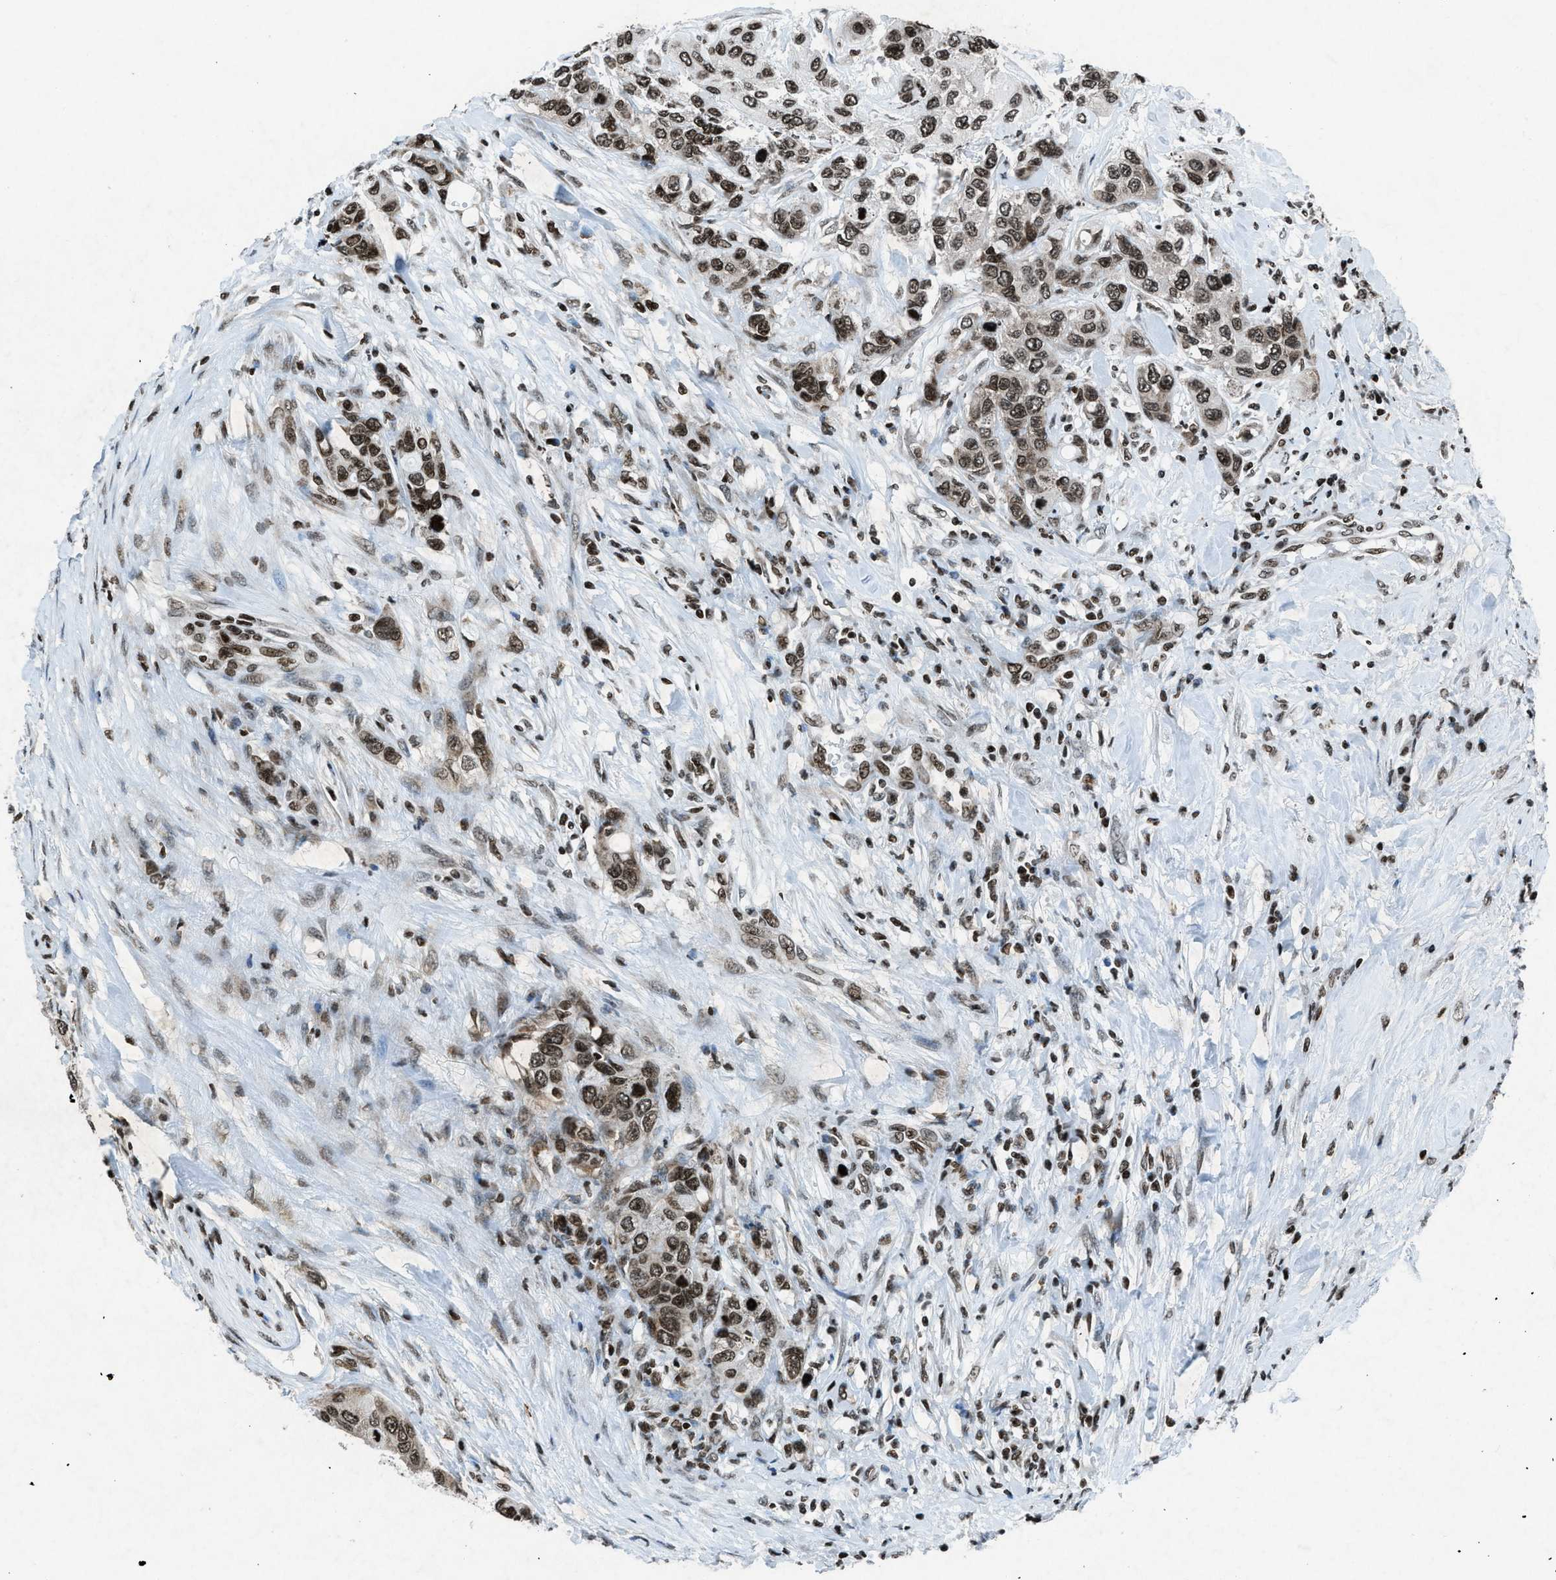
{"staining": {"intensity": "moderate", "quantity": ">75%", "location": "nuclear"}, "tissue": "urothelial cancer", "cell_type": "Tumor cells", "image_type": "cancer", "snomed": [{"axis": "morphology", "description": "Urothelial carcinoma, High grade"}, {"axis": "topography", "description": "Urinary bladder"}], "caption": "Immunohistochemistry staining of urothelial cancer, which exhibits medium levels of moderate nuclear staining in approximately >75% of tumor cells indicating moderate nuclear protein positivity. The staining was performed using DAB (3,3'-diaminobenzidine) (brown) for protein detection and nuclei were counterstained in hematoxylin (blue).", "gene": "NXF1", "patient": {"sex": "female", "age": 56}}